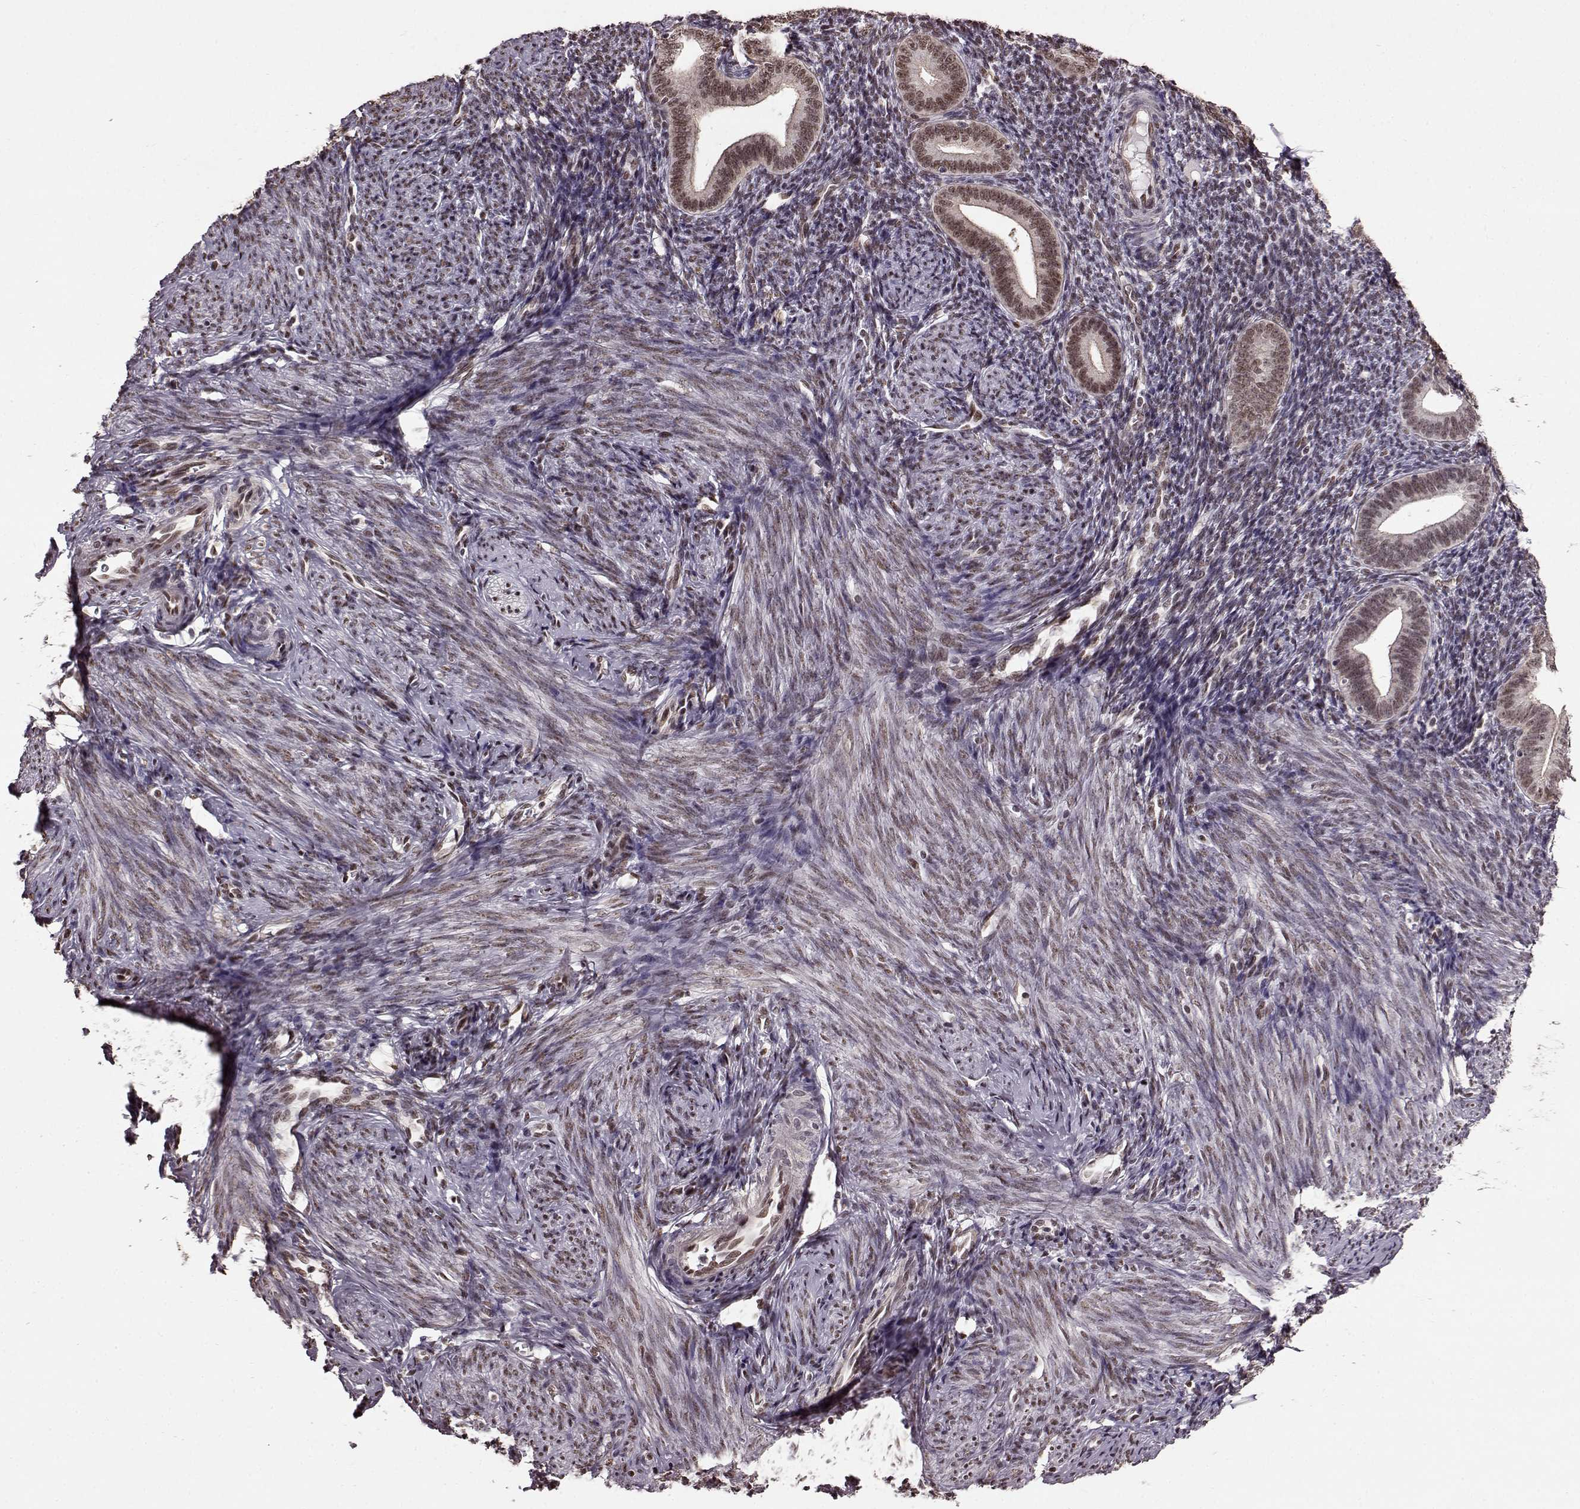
{"staining": {"intensity": "weak", "quantity": "25%-75%", "location": "nuclear"}, "tissue": "endometrium", "cell_type": "Cells in endometrial stroma", "image_type": "normal", "snomed": [{"axis": "morphology", "description": "Normal tissue, NOS"}, {"axis": "topography", "description": "Endometrium"}], "caption": "Immunohistochemistry (IHC) histopathology image of benign endometrium: human endometrium stained using immunohistochemistry (IHC) reveals low levels of weak protein expression localized specifically in the nuclear of cells in endometrial stroma, appearing as a nuclear brown color.", "gene": "FTO", "patient": {"sex": "female", "age": 40}}